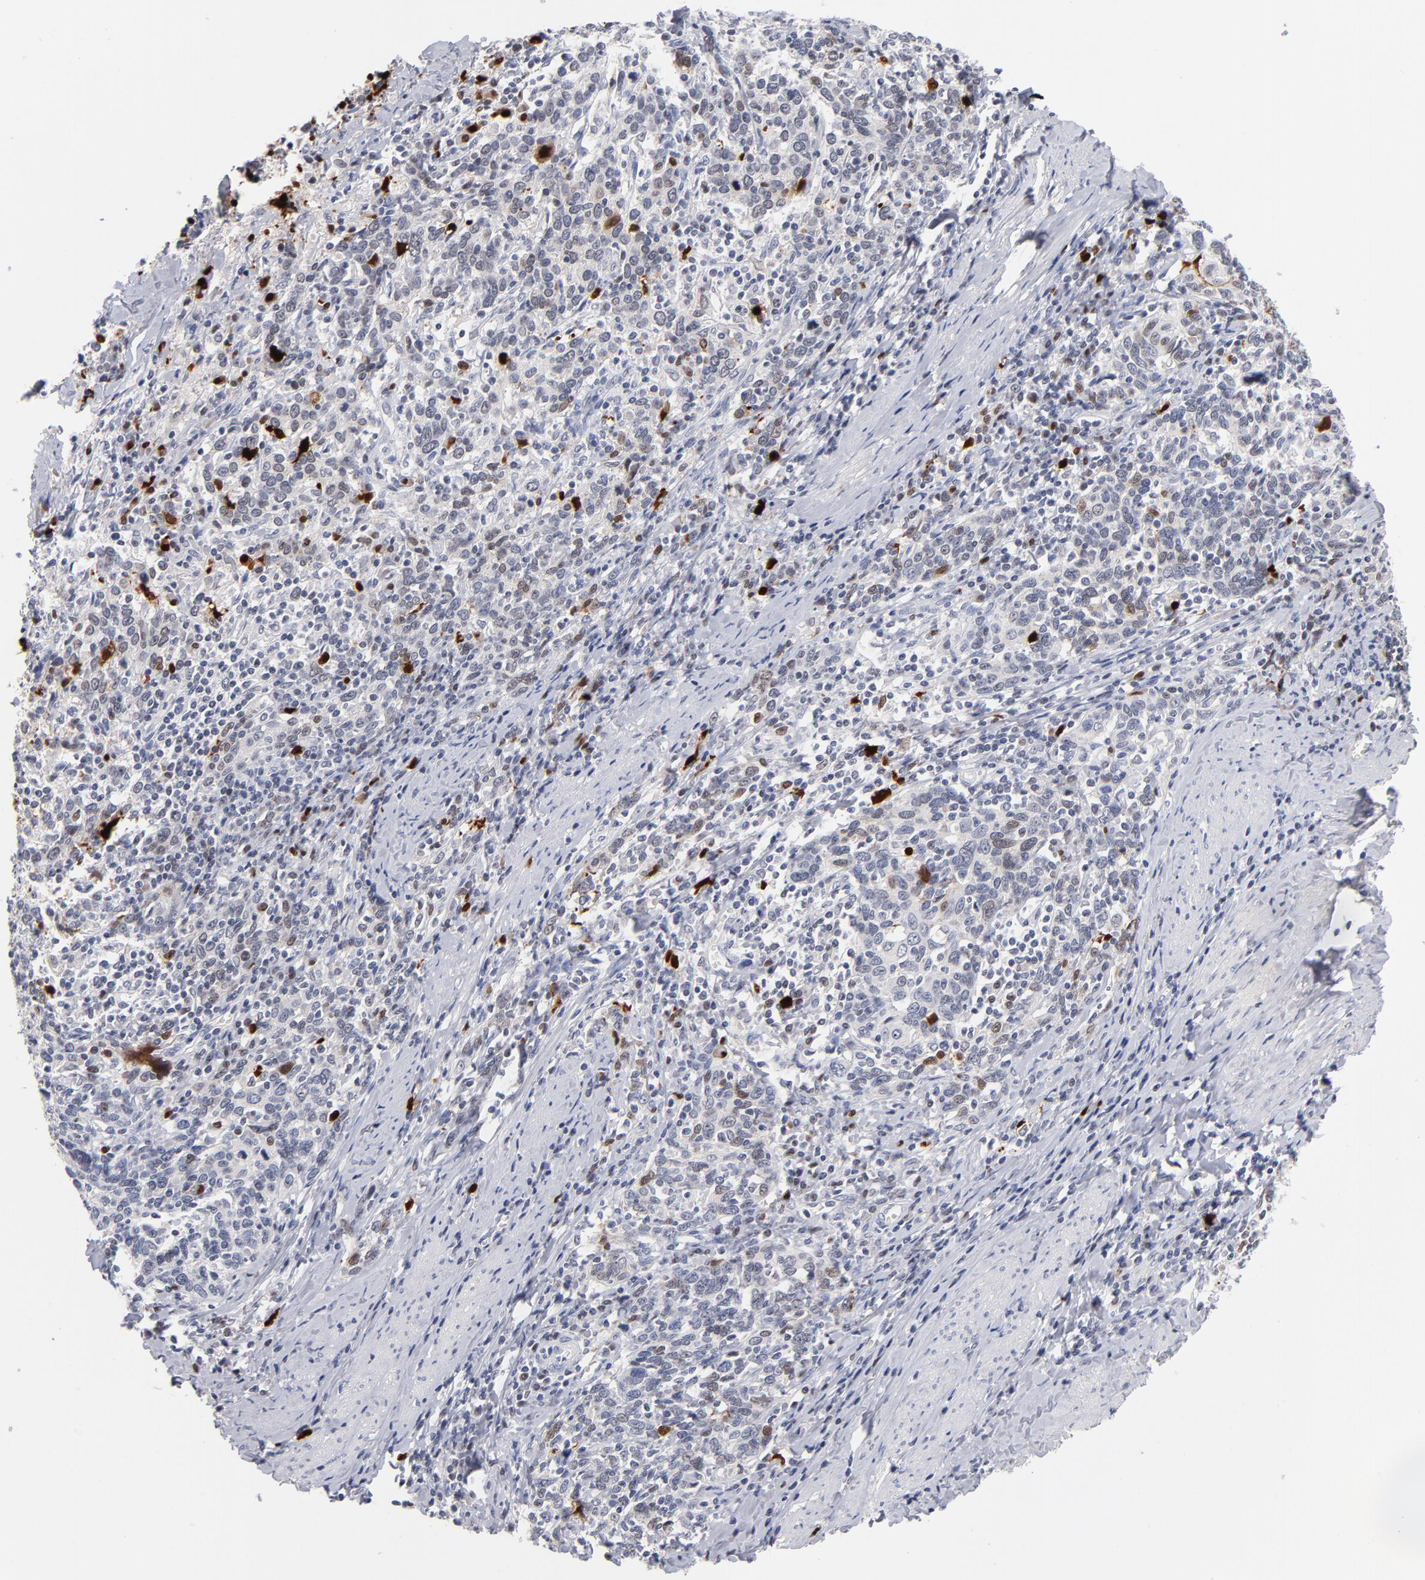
{"staining": {"intensity": "moderate", "quantity": "<25%", "location": "nuclear"}, "tissue": "cervical cancer", "cell_type": "Tumor cells", "image_type": "cancer", "snomed": [{"axis": "morphology", "description": "Squamous cell carcinoma, NOS"}, {"axis": "topography", "description": "Cervix"}], "caption": "Cervical squamous cell carcinoma stained with a brown dye shows moderate nuclear positive expression in approximately <25% of tumor cells.", "gene": "PARP1", "patient": {"sex": "female", "age": 41}}